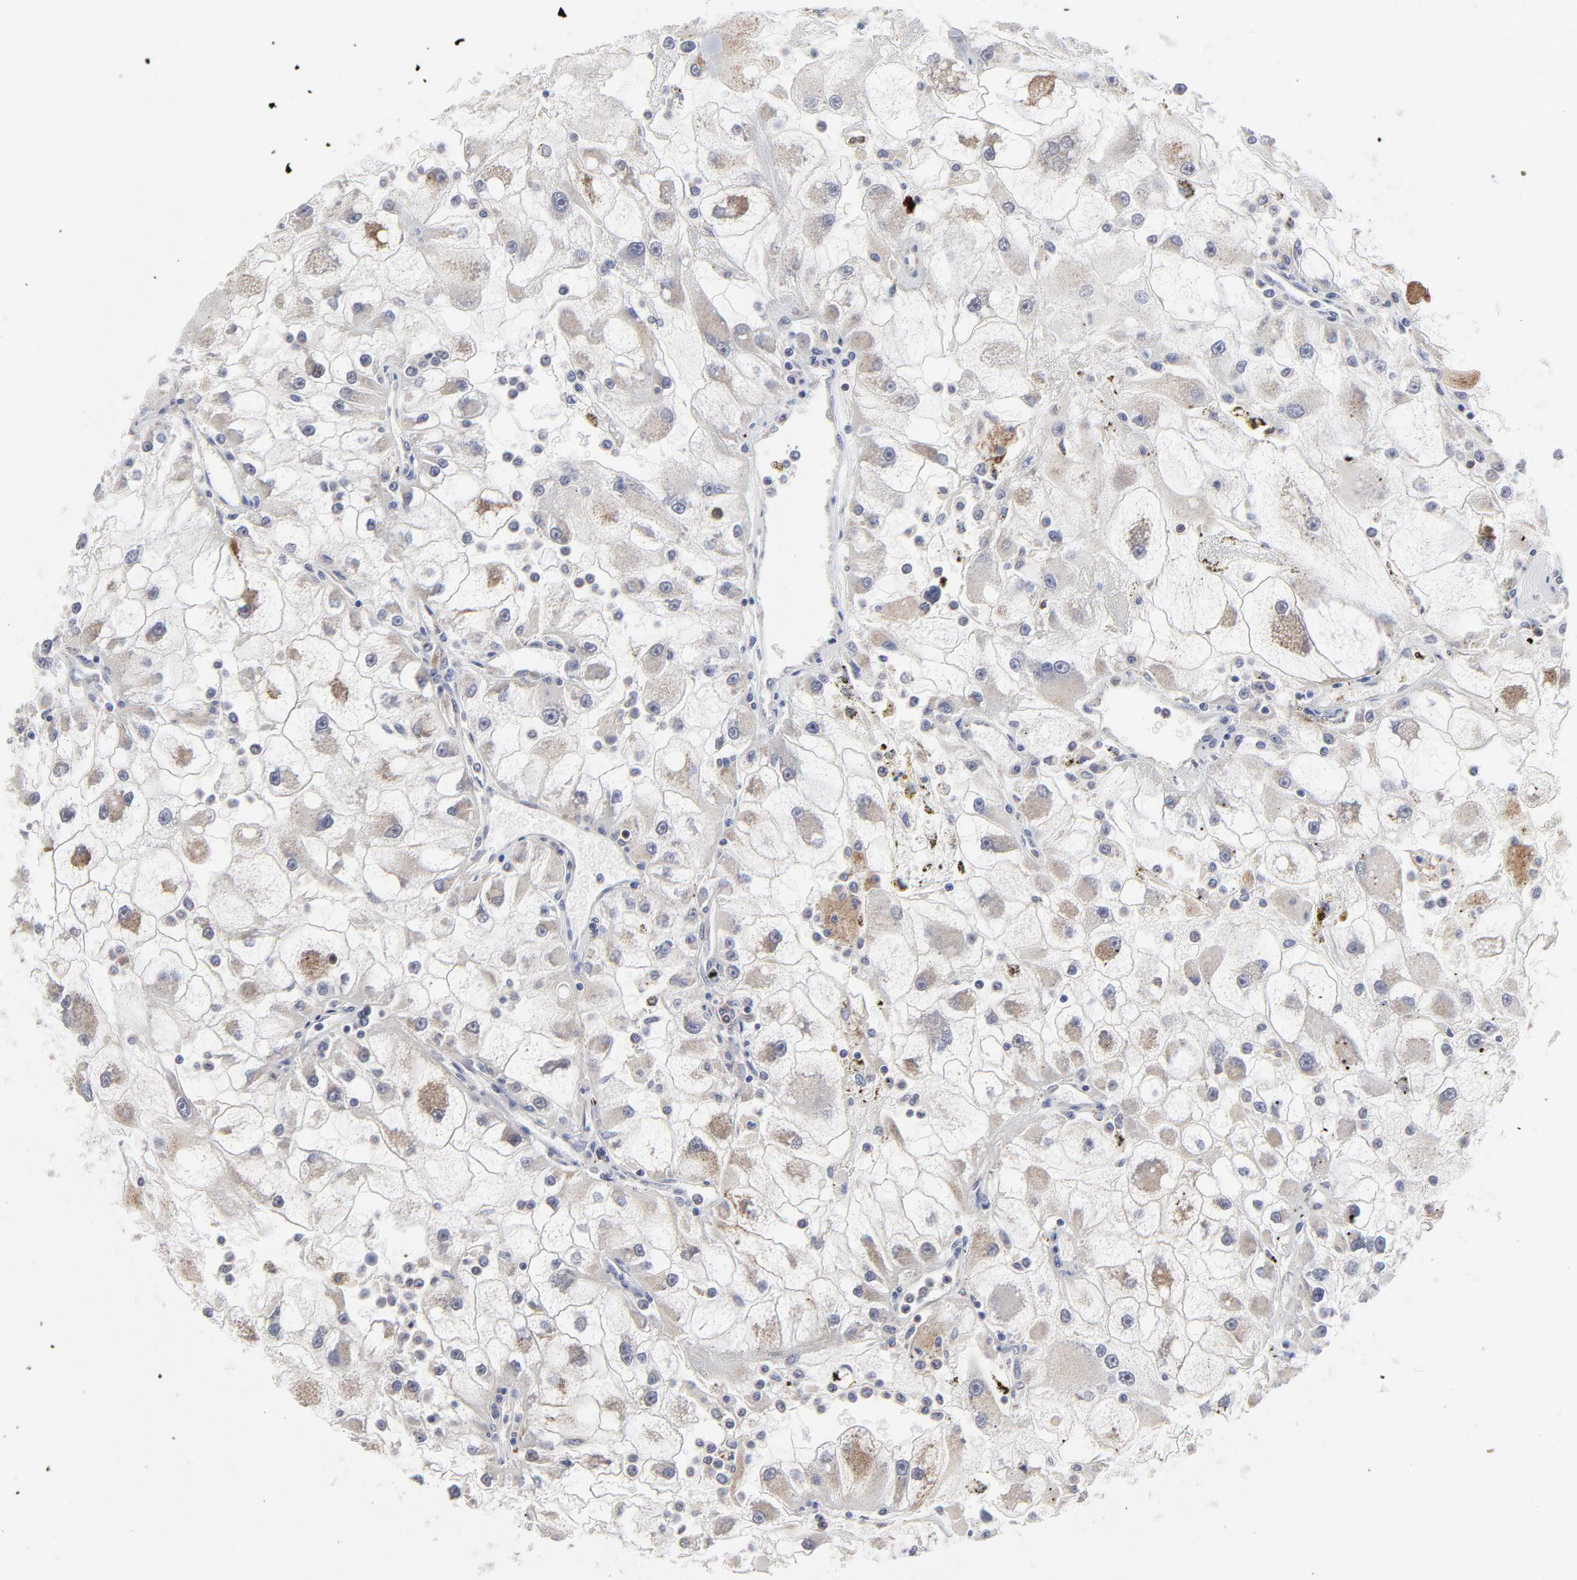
{"staining": {"intensity": "weak", "quantity": "<25%", "location": "cytoplasmic/membranous"}, "tissue": "renal cancer", "cell_type": "Tumor cells", "image_type": "cancer", "snomed": [{"axis": "morphology", "description": "Adenocarcinoma, NOS"}, {"axis": "topography", "description": "Kidney"}], "caption": "Photomicrograph shows no significant protein staining in tumor cells of adenocarcinoma (renal).", "gene": "NCAPH", "patient": {"sex": "female", "age": 73}}